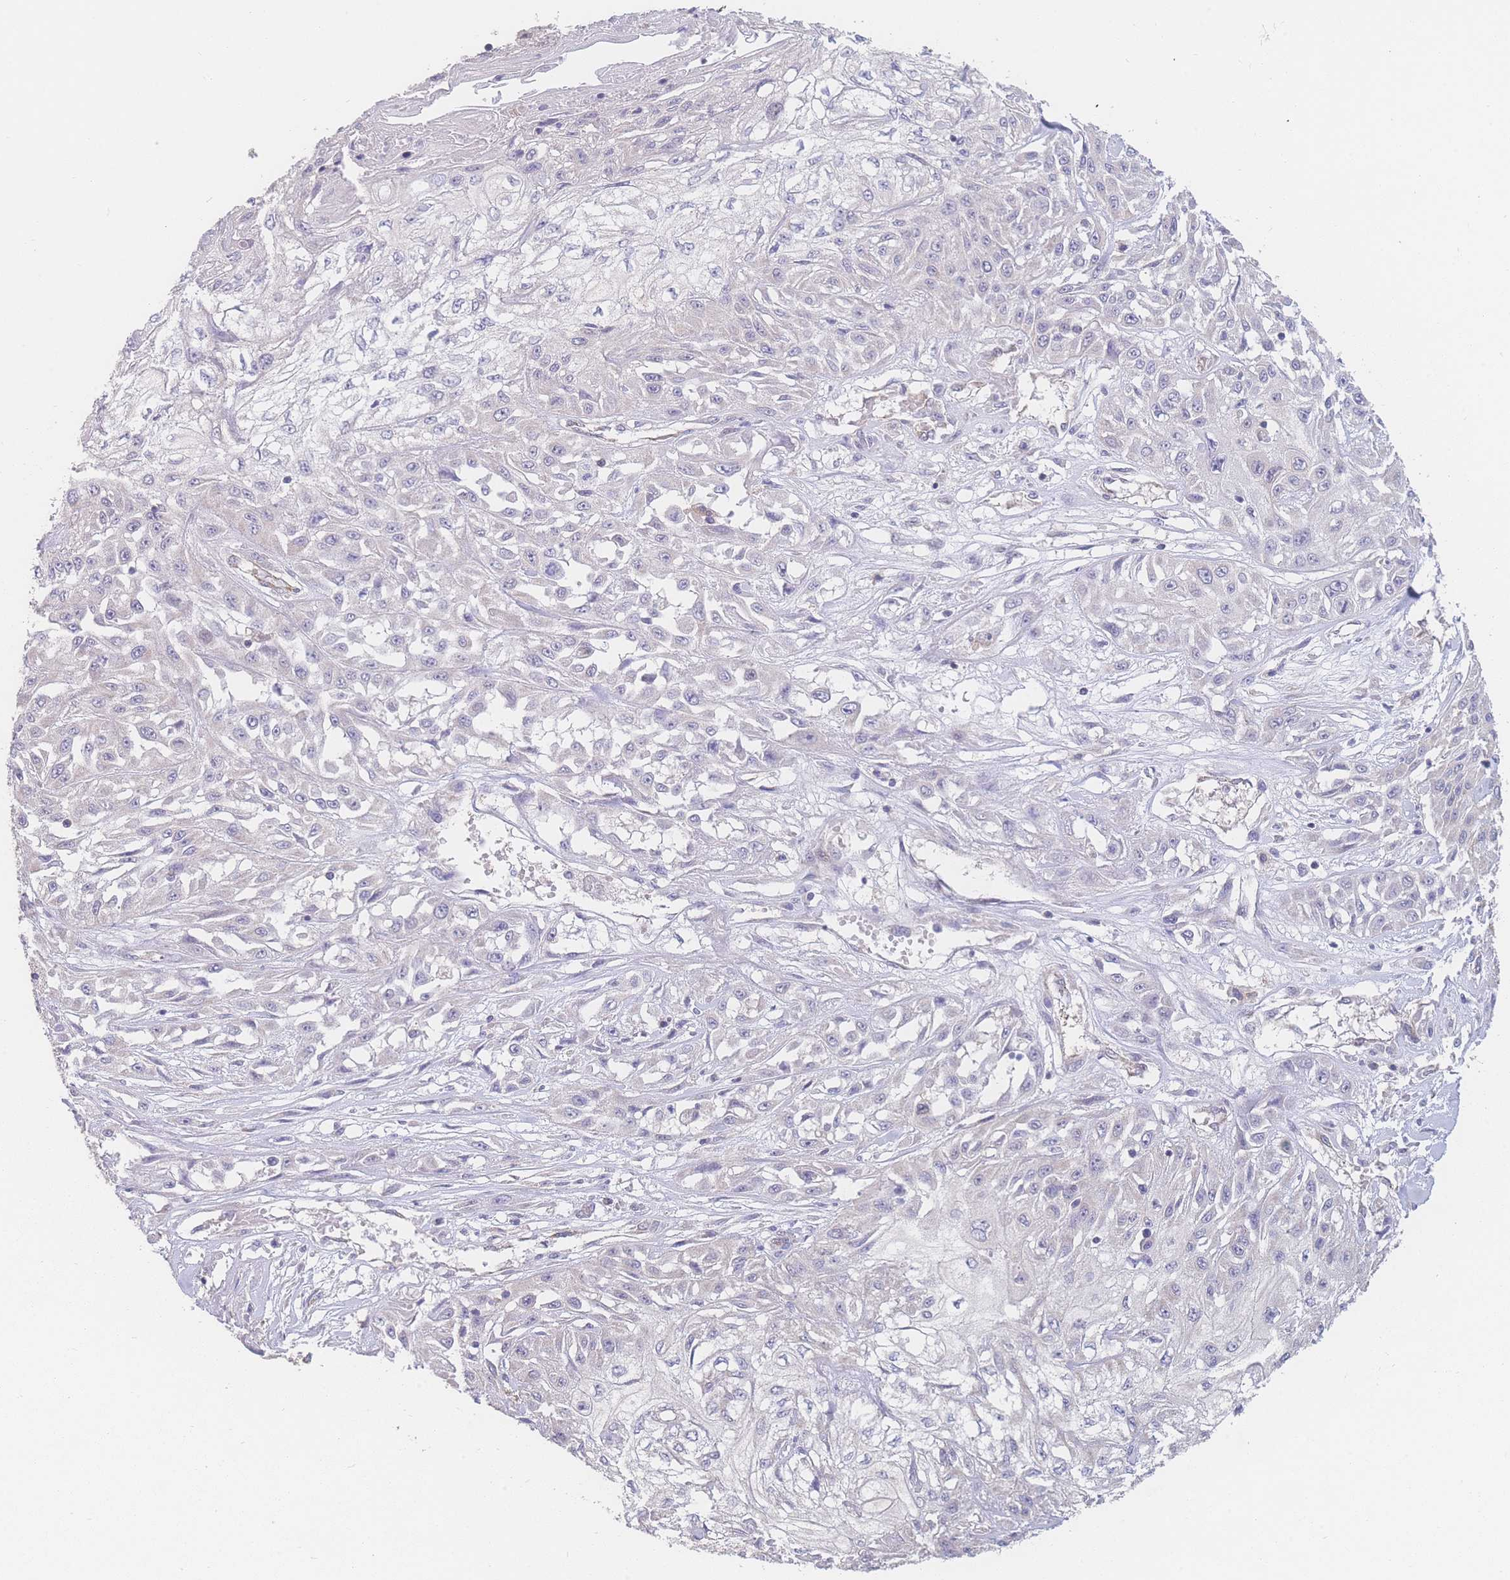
{"staining": {"intensity": "negative", "quantity": "none", "location": "none"}, "tissue": "skin cancer", "cell_type": "Tumor cells", "image_type": "cancer", "snomed": [{"axis": "morphology", "description": "Squamous cell carcinoma, NOS"}, {"axis": "morphology", "description": "Squamous cell carcinoma, metastatic, NOS"}, {"axis": "topography", "description": "Skin"}, {"axis": "topography", "description": "Lymph node"}], "caption": "Immunohistochemistry (IHC) histopathology image of human metastatic squamous cell carcinoma (skin) stained for a protein (brown), which shows no expression in tumor cells. (DAB IHC, high magnification).", "gene": "GIPR", "patient": {"sex": "male", "age": 75}}